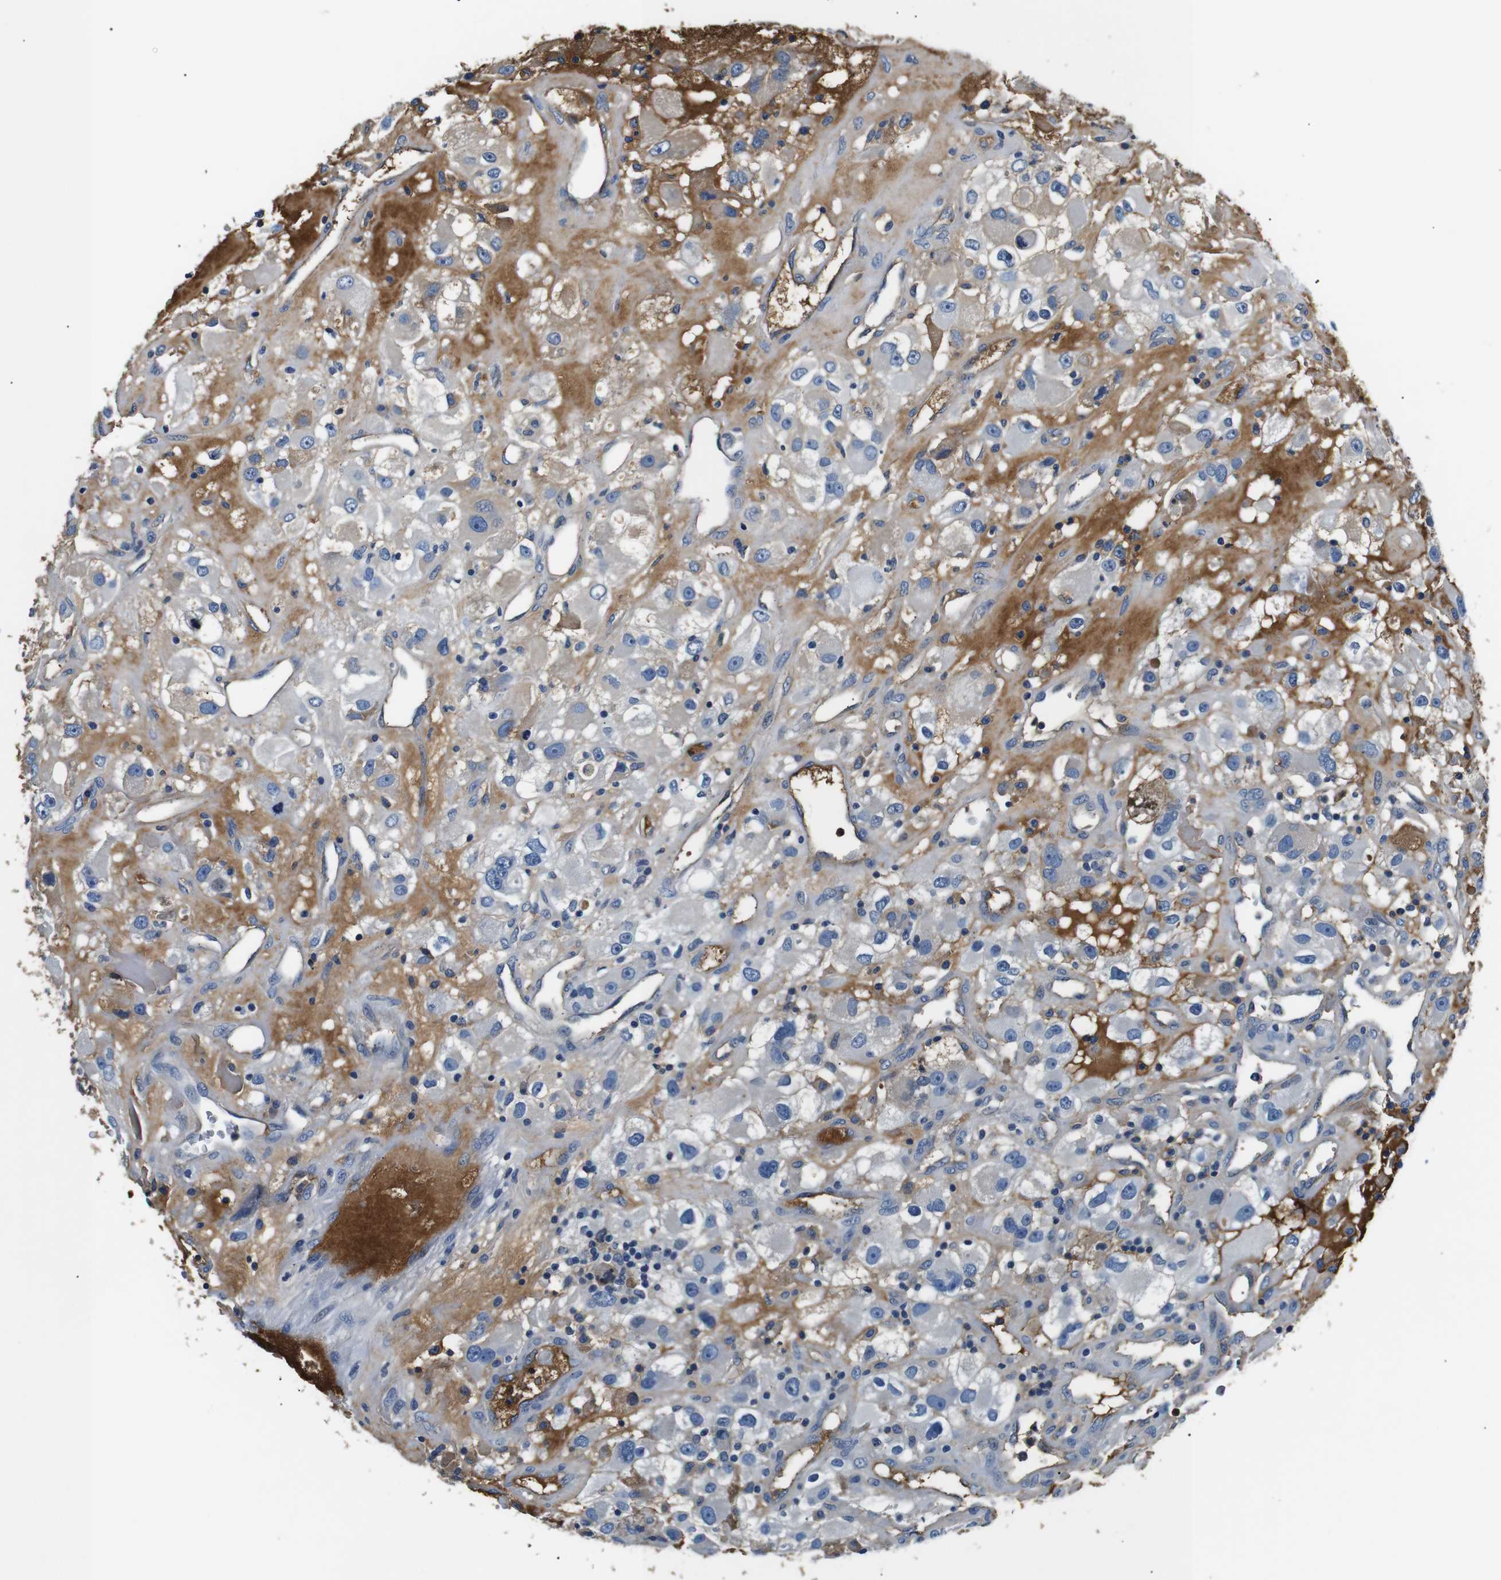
{"staining": {"intensity": "moderate", "quantity": "<25%", "location": "cytoplasmic/membranous"}, "tissue": "renal cancer", "cell_type": "Tumor cells", "image_type": "cancer", "snomed": [{"axis": "morphology", "description": "Adenocarcinoma, NOS"}, {"axis": "topography", "description": "Kidney"}], "caption": "Tumor cells reveal moderate cytoplasmic/membranous positivity in approximately <25% of cells in renal cancer.", "gene": "LHCGR", "patient": {"sex": "female", "age": 52}}